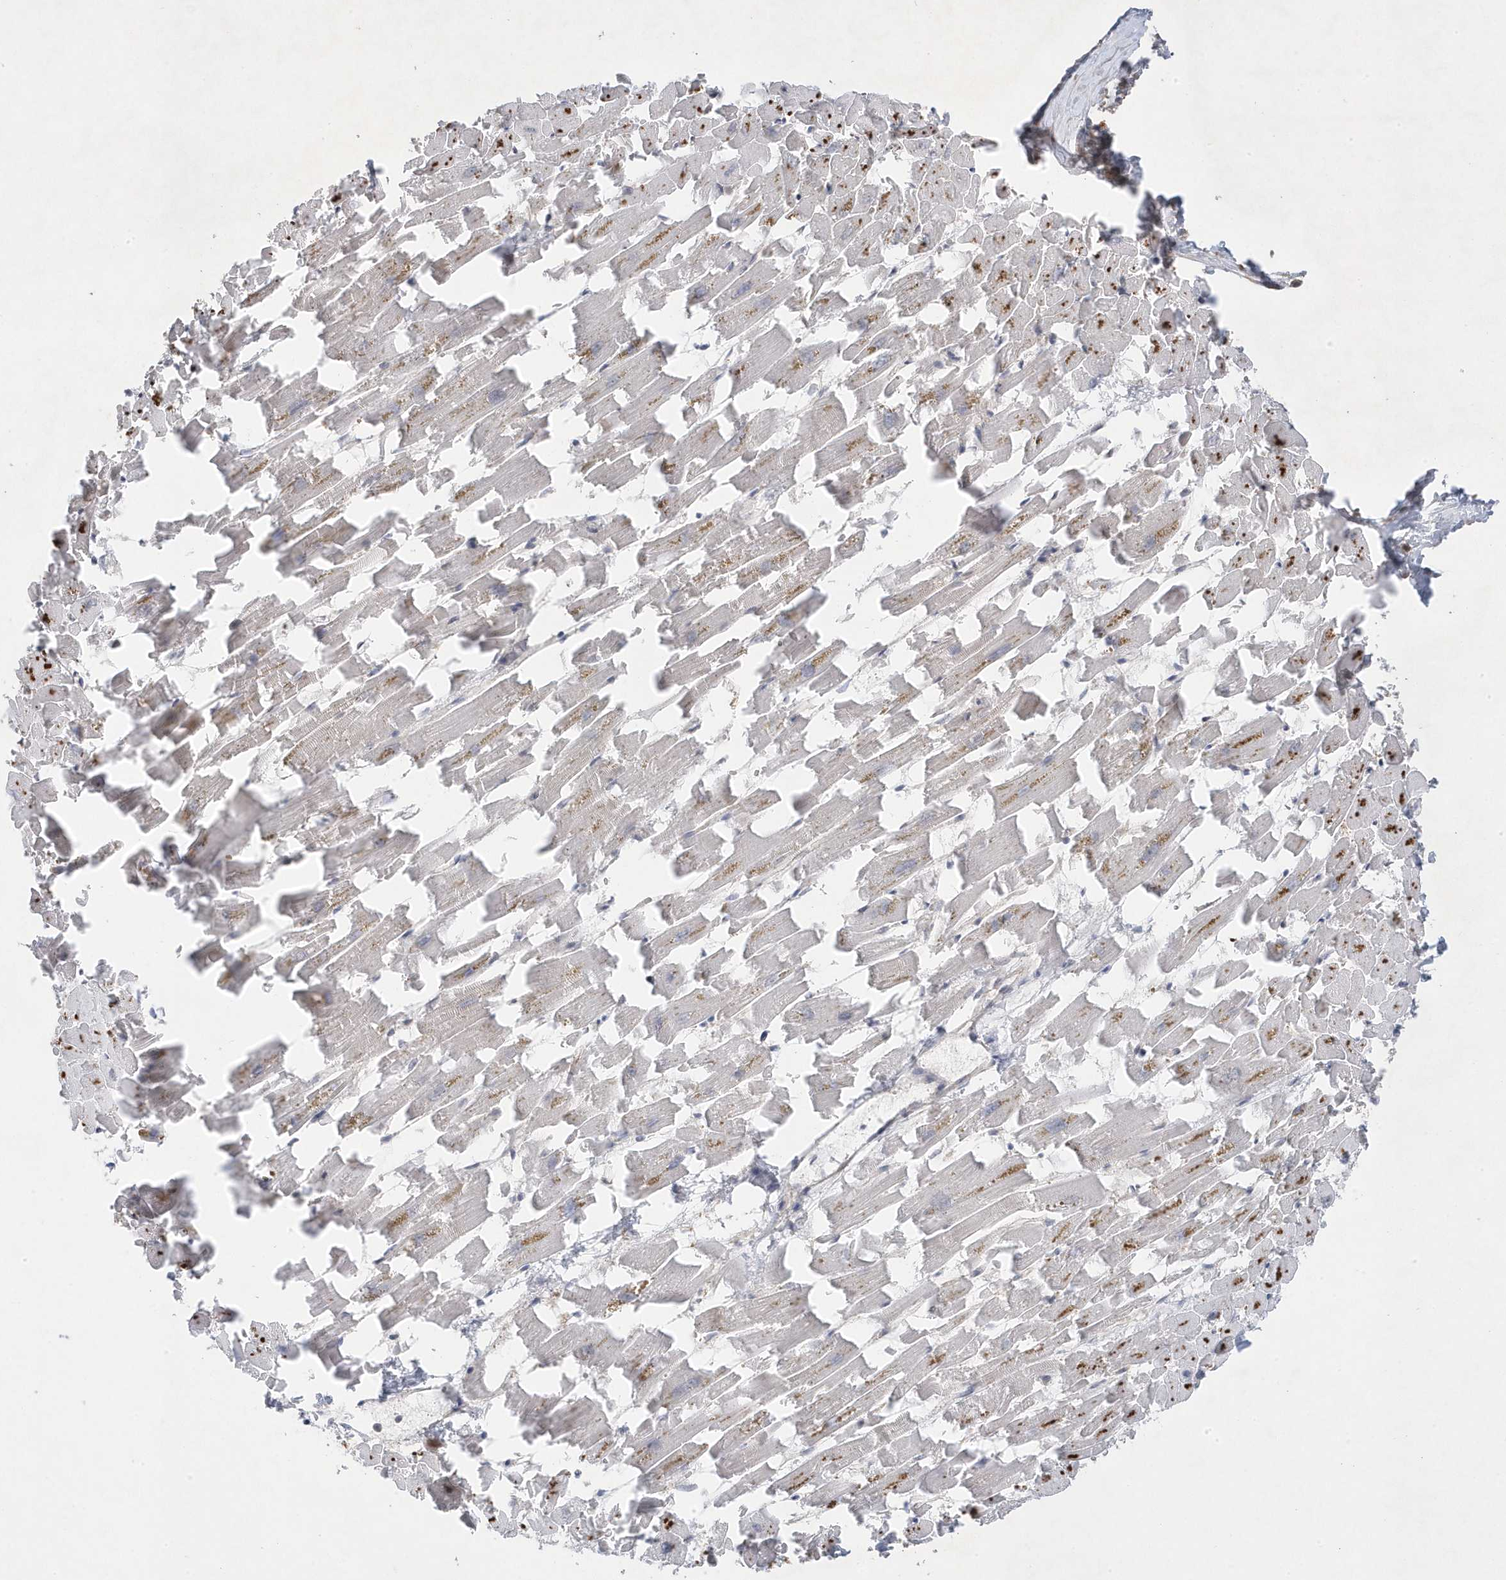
{"staining": {"intensity": "weak", "quantity": "<25%", "location": "cytoplasmic/membranous"}, "tissue": "heart muscle", "cell_type": "Cardiomyocytes", "image_type": "normal", "snomed": [{"axis": "morphology", "description": "Normal tissue, NOS"}, {"axis": "topography", "description": "Heart"}], "caption": "This is an IHC histopathology image of benign heart muscle. There is no positivity in cardiomyocytes.", "gene": "ANAPC1", "patient": {"sex": "female", "age": 64}}